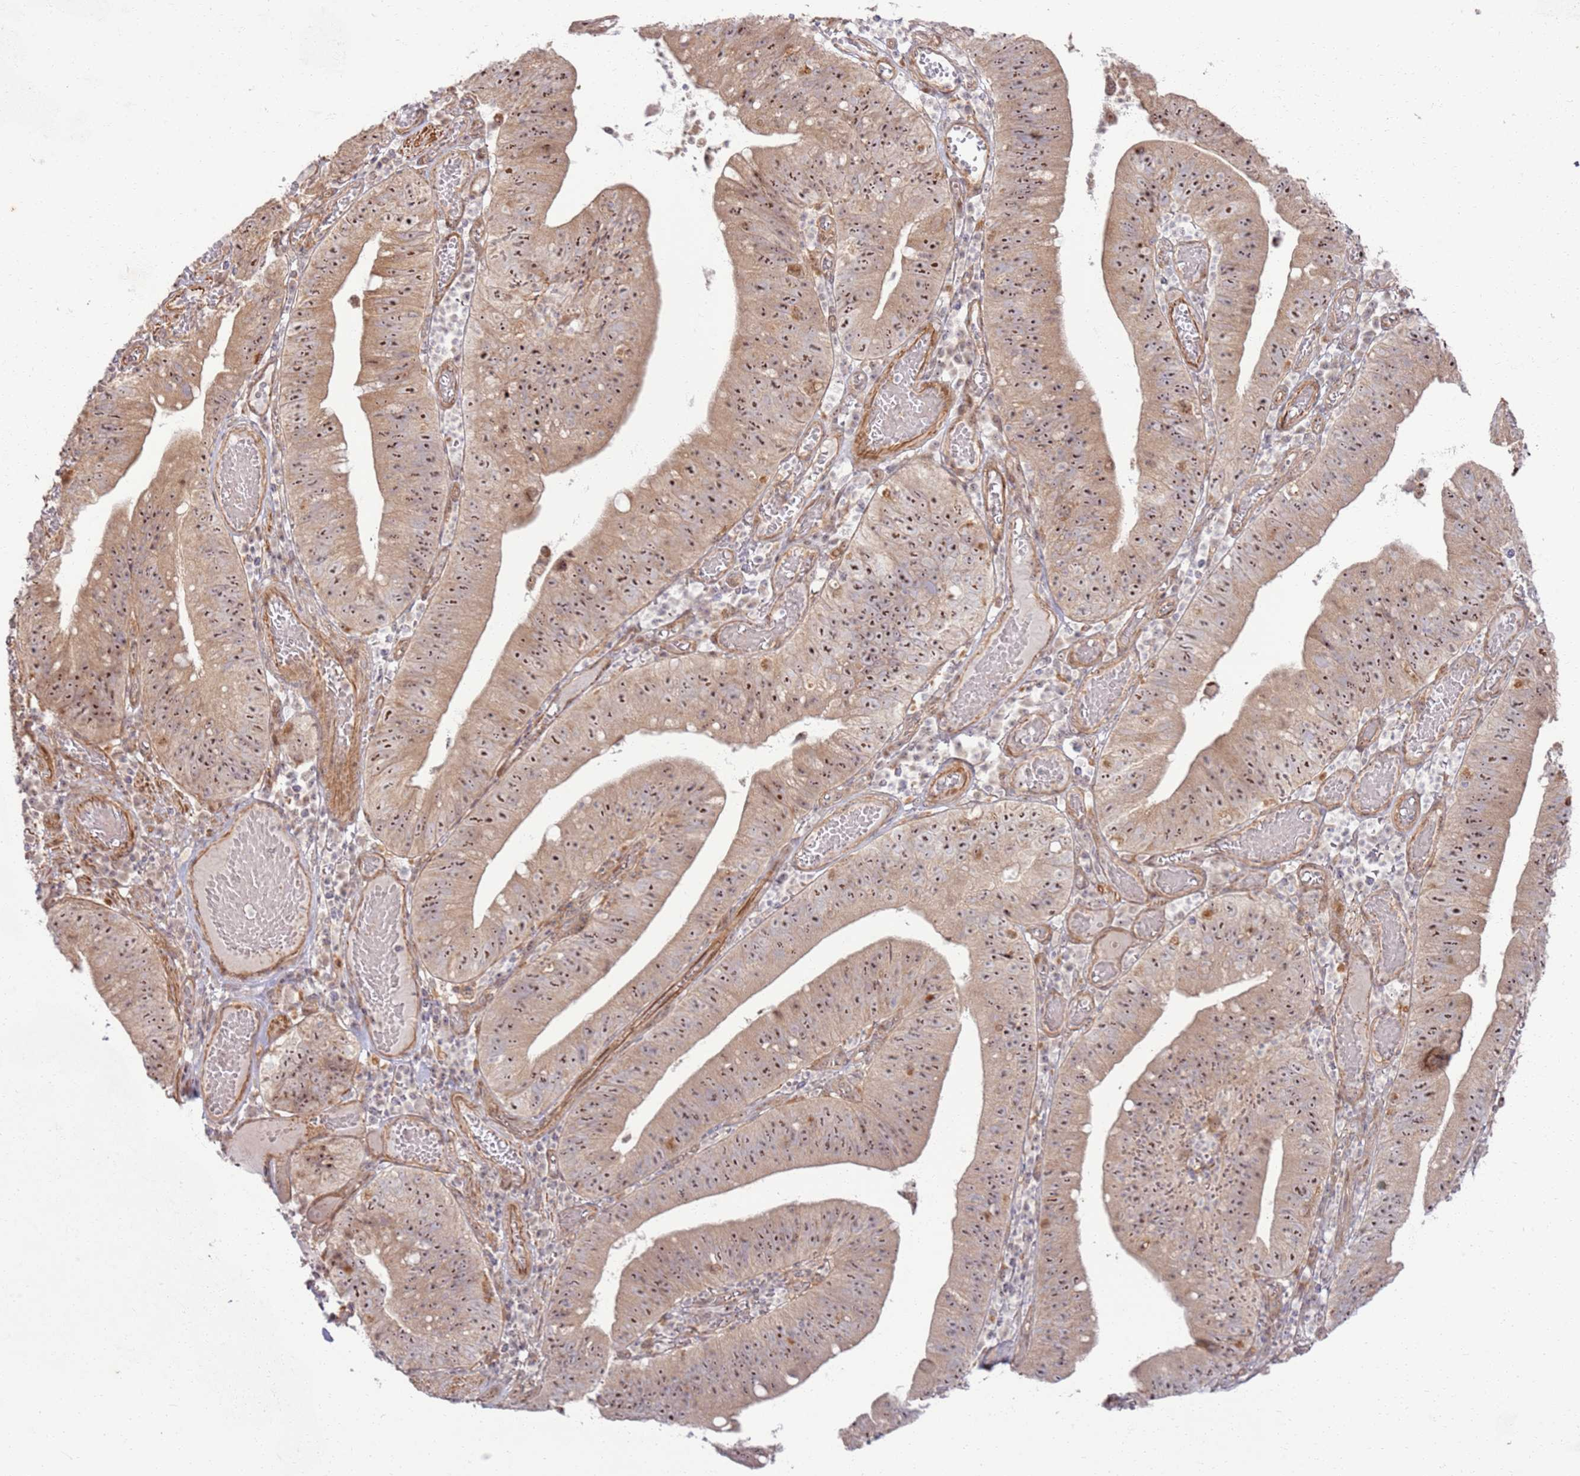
{"staining": {"intensity": "strong", "quantity": ">75%", "location": "cytoplasmic/membranous,nuclear"}, "tissue": "stomach cancer", "cell_type": "Tumor cells", "image_type": "cancer", "snomed": [{"axis": "morphology", "description": "Adenocarcinoma, NOS"}, {"axis": "topography", "description": "Stomach"}], "caption": "A high amount of strong cytoplasmic/membranous and nuclear staining is appreciated in about >75% of tumor cells in adenocarcinoma (stomach) tissue.", "gene": "CNPY1", "patient": {"sex": "male", "age": 59}}